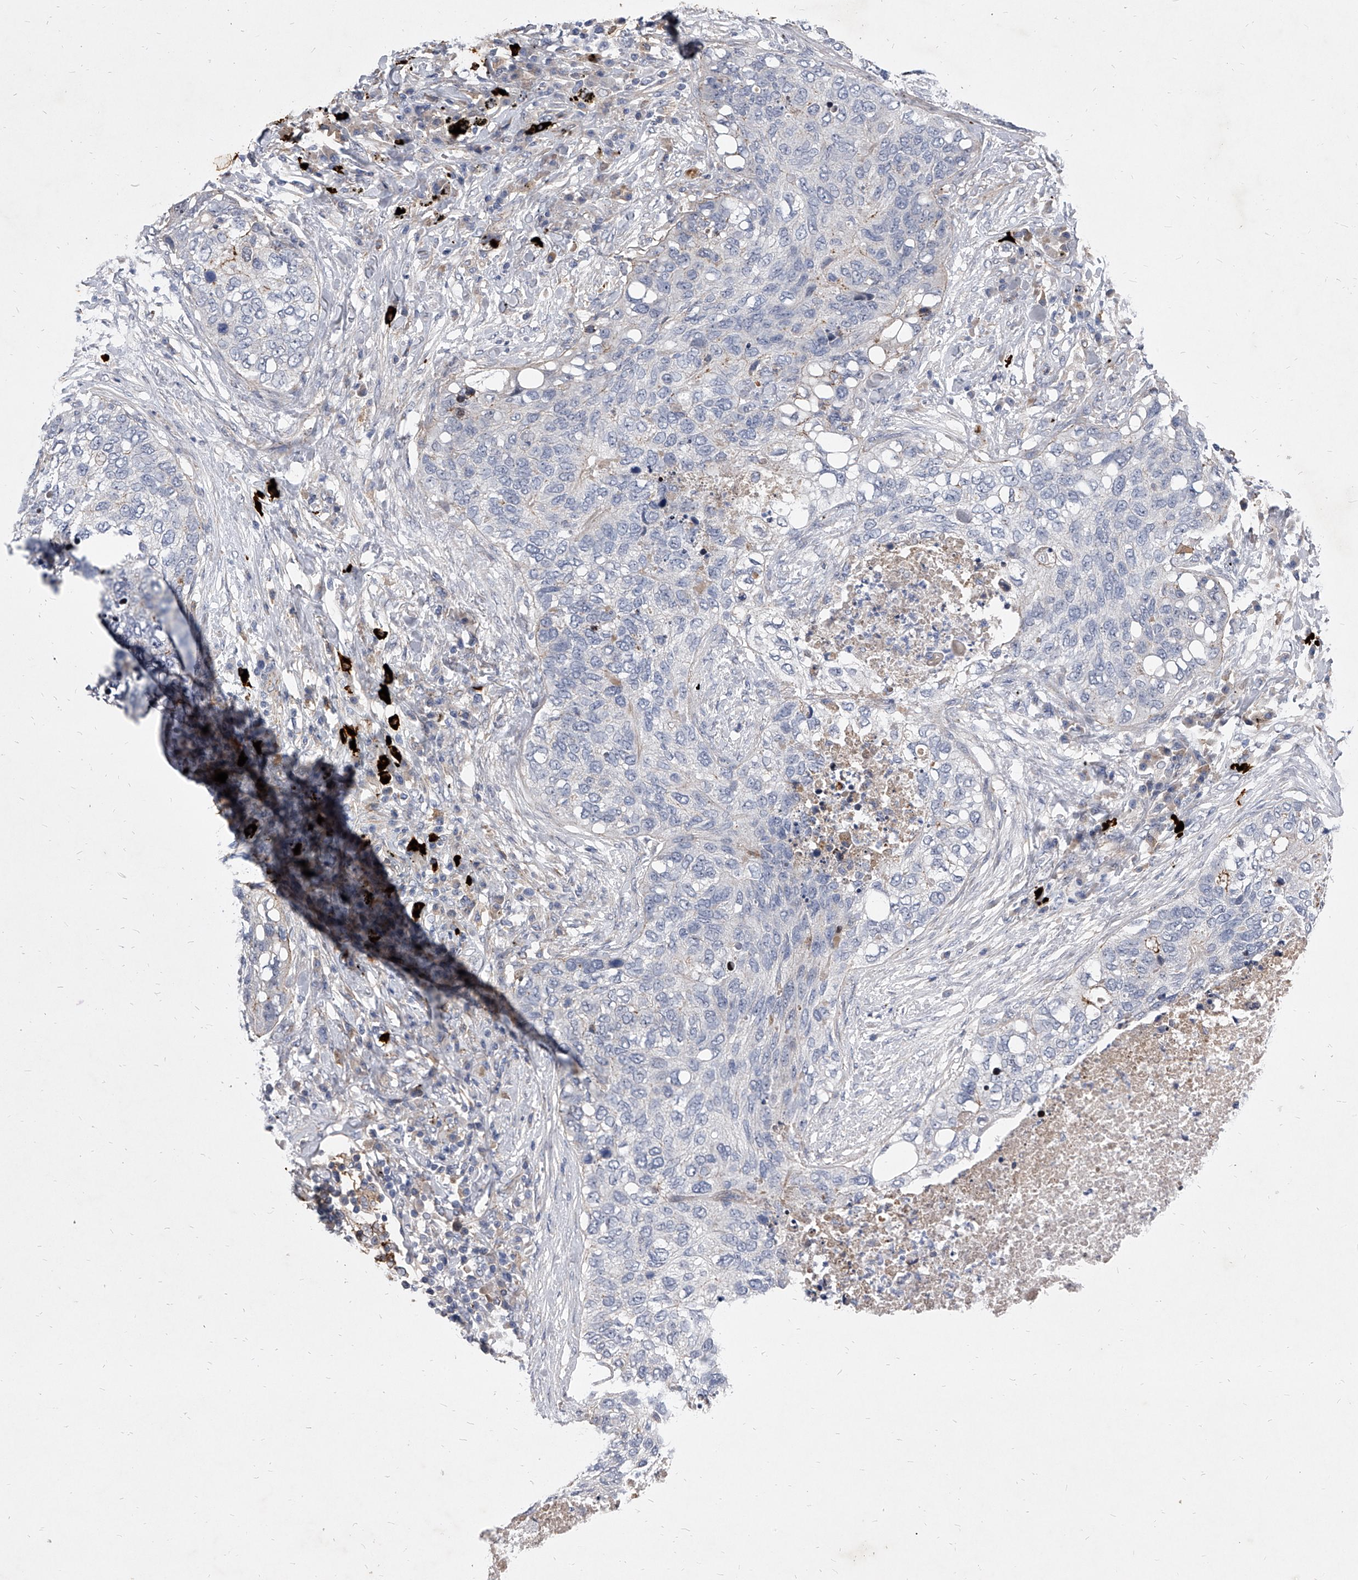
{"staining": {"intensity": "weak", "quantity": "<25%", "location": "cytoplasmic/membranous"}, "tissue": "lung cancer", "cell_type": "Tumor cells", "image_type": "cancer", "snomed": [{"axis": "morphology", "description": "Squamous cell carcinoma, NOS"}, {"axis": "topography", "description": "Lung"}], "caption": "IHC of lung cancer displays no expression in tumor cells.", "gene": "MINDY4", "patient": {"sex": "female", "age": 63}}